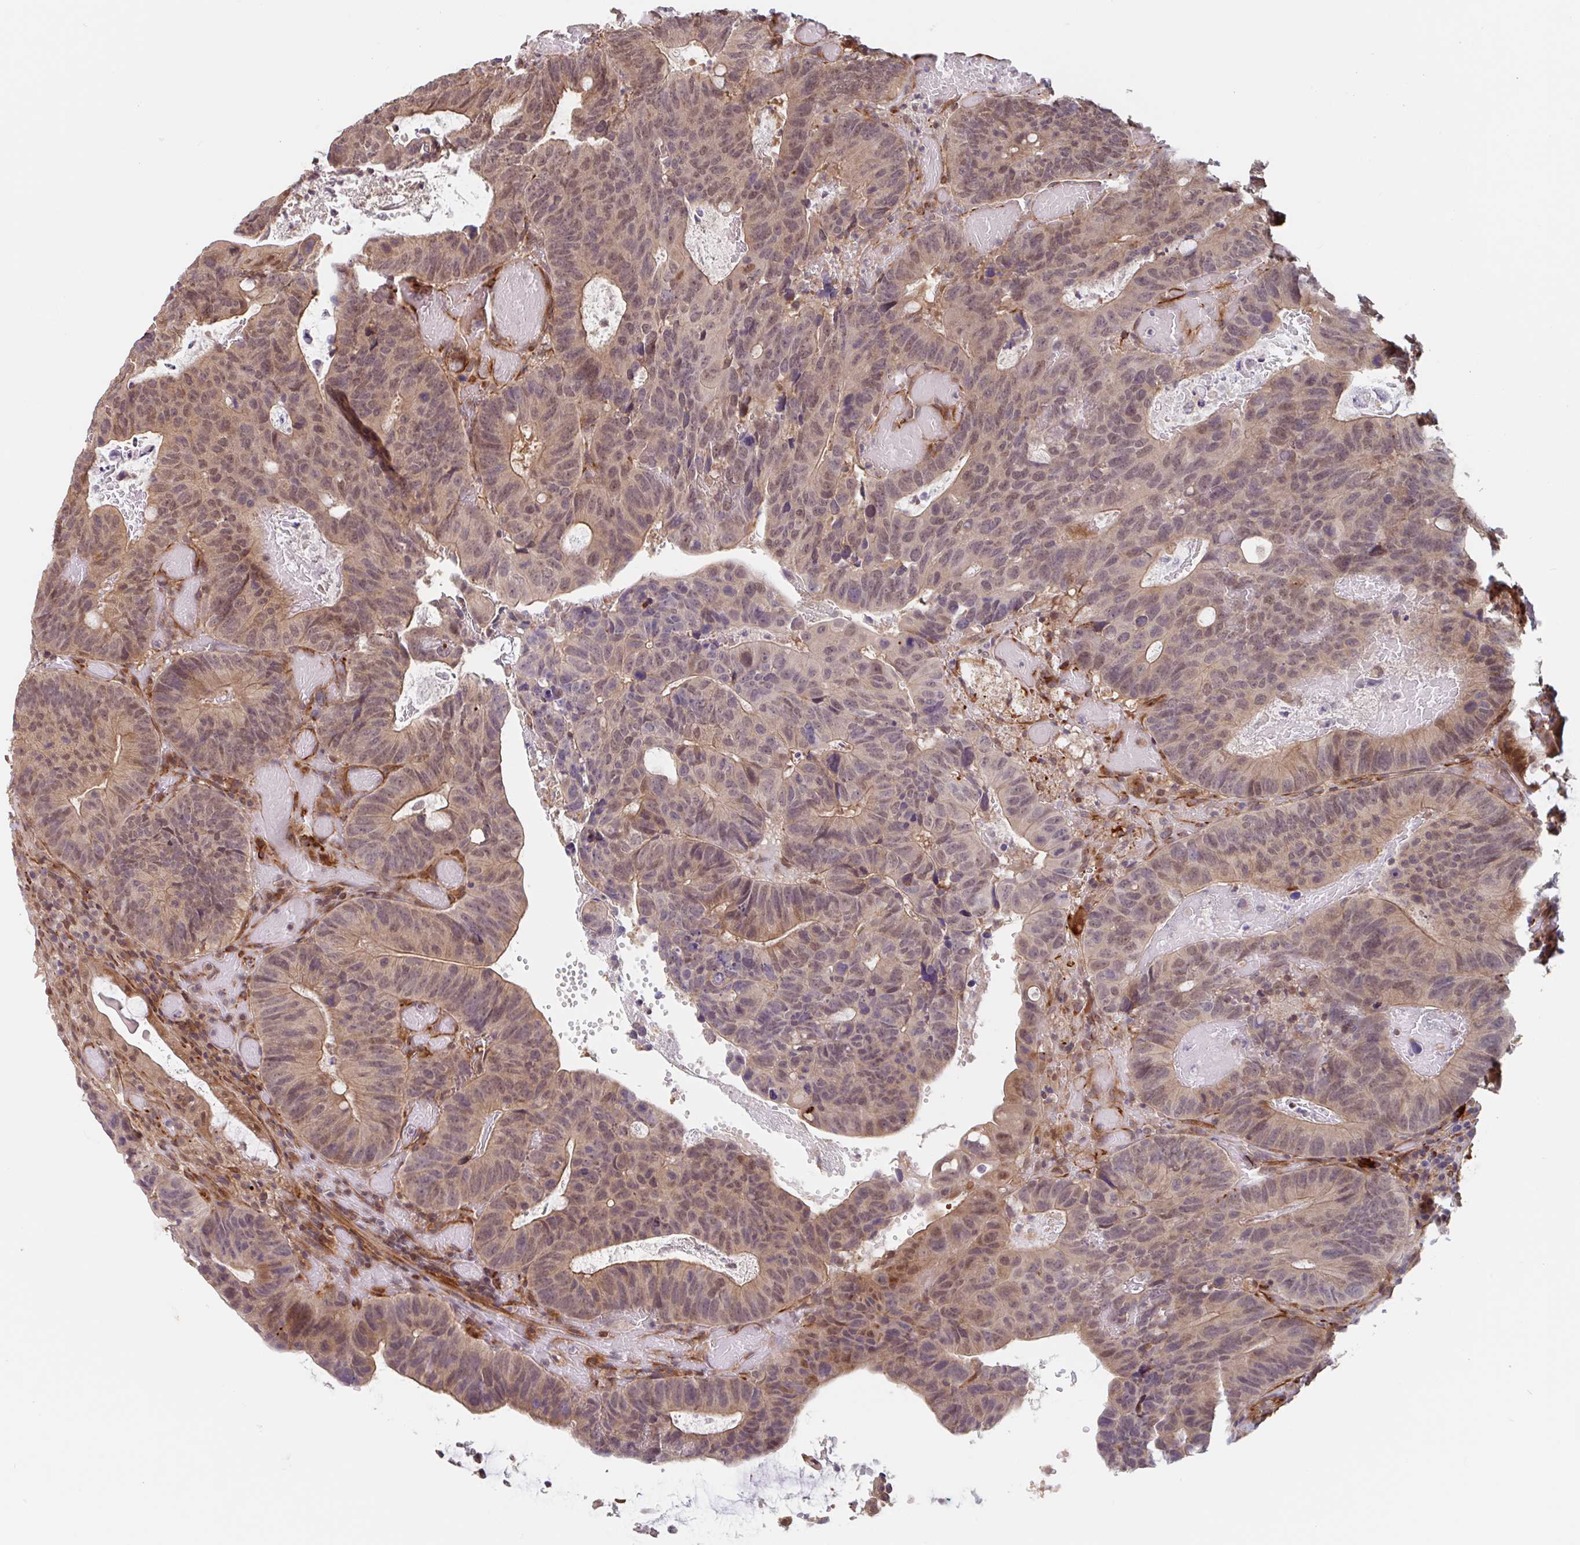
{"staining": {"intensity": "weak", "quantity": ">75%", "location": "cytoplasmic/membranous,nuclear"}, "tissue": "colorectal cancer", "cell_type": "Tumor cells", "image_type": "cancer", "snomed": [{"axis": "morphology", "description": "Adenocarcinoma, NOS"}, {"axis": "topography", "description": "Colon"}], "caption": "This is a photomicrograph of immunohistochemistry staining of colorectal cancer, which shows weak staining in the cytoplasmic/membranous and nuclear of tumor cells.", "gene": "NUB1", "patient": {"sex": "male", "age": 87}}